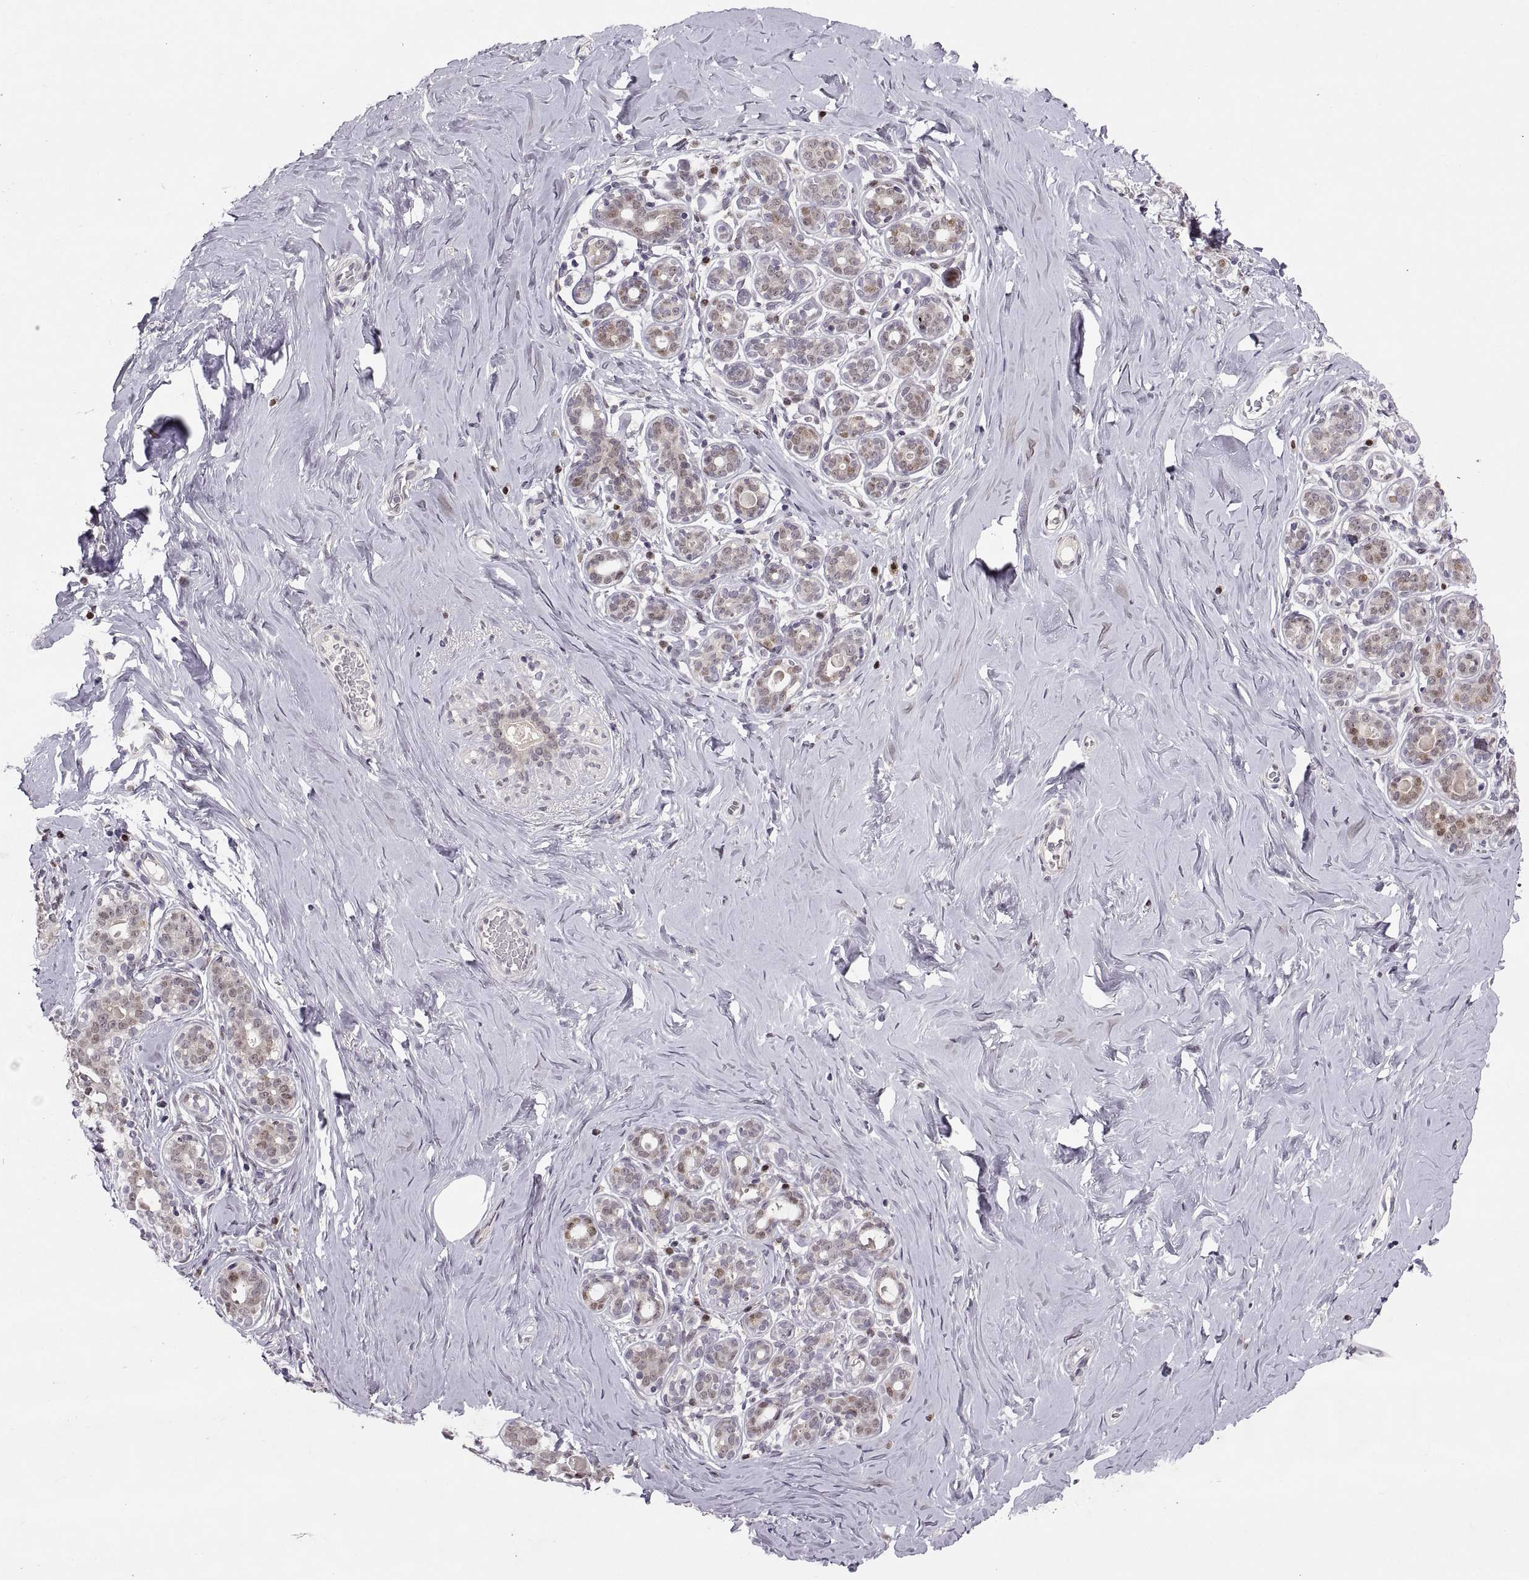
{"staining": {"intensity": "negative", "quantity": "none", "location": "none"}, "tissue": "breast", "cell_type": "Adipocytes", "image_type": "normal", "snomed": [{"axis": "morphology", "description": "Normal tissue, NOS"}, {"axis": "topography", "description": "Skin"}, {"axis": "topography", "description": "Breast"}], "caption": "Adipocytes show no significant expression in unremarkable breast. (DAB immunohistochemistry visualized using brightfield microscopy, high magnification).", "gene": "SNAI1", "patient": {"sex": "female", "age": 43}}